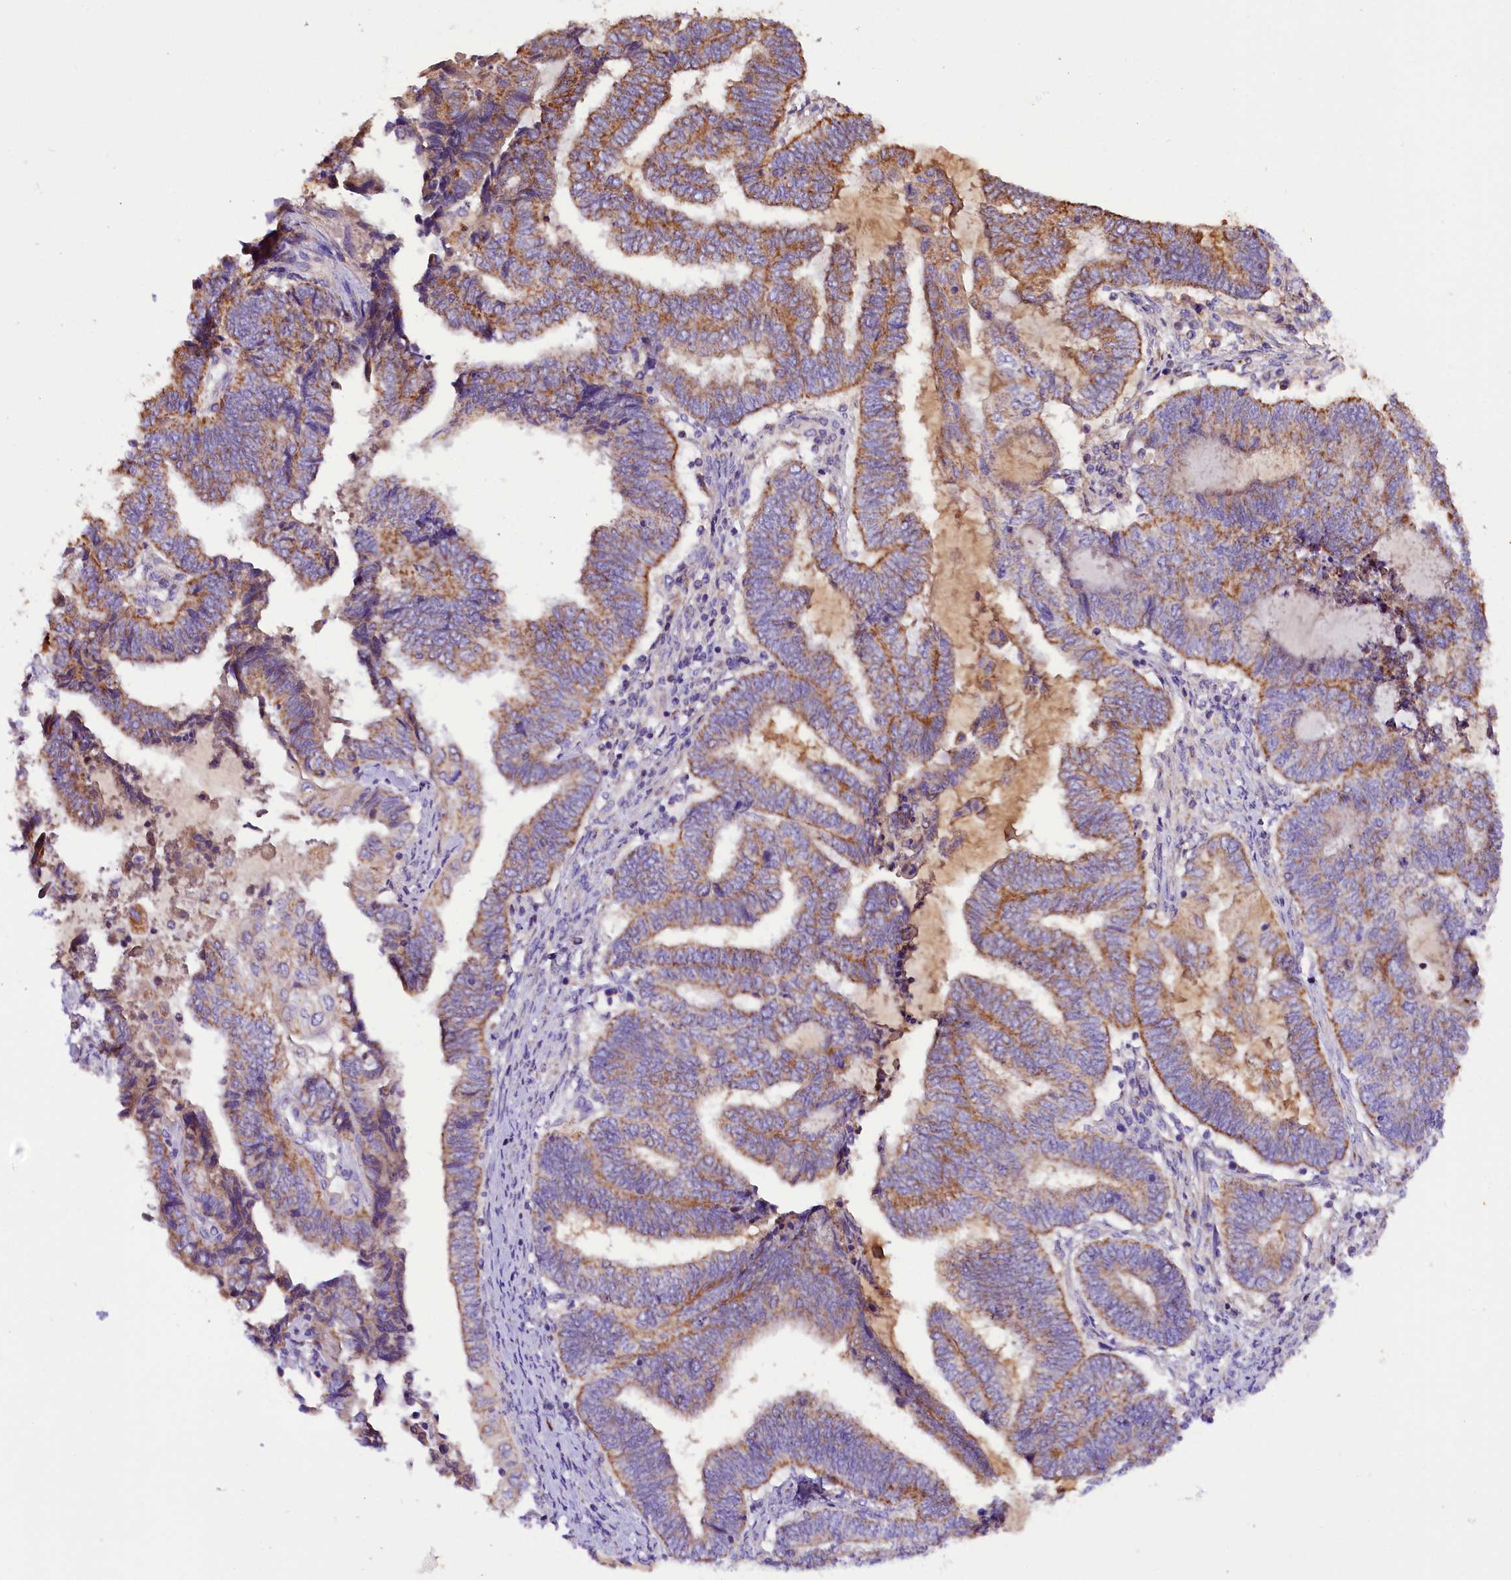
{"staining": {"intensity": "moderate", "quantity": ">75%", "location": "cytoplasmic/membranous"}, "tissue": "endometrial cancer", "cell_type": "Tumor cells", "image_type": "cancer", "snomed": [{"axis": "morphology", "description": "Adenocarcinoma, NOS"}, {"axis": "topography", "description": "Uterus"}, {"axis": "topography", "description": "Endometrium"}], "caption": "A brown stain highlights moderate cytoplasmic/membranous positivity of a protein in human endometrial cancer (adenocarcinoma) tumor cells.", "gene": "SIX5", "patient": {"sex": "female", "age": 70}}